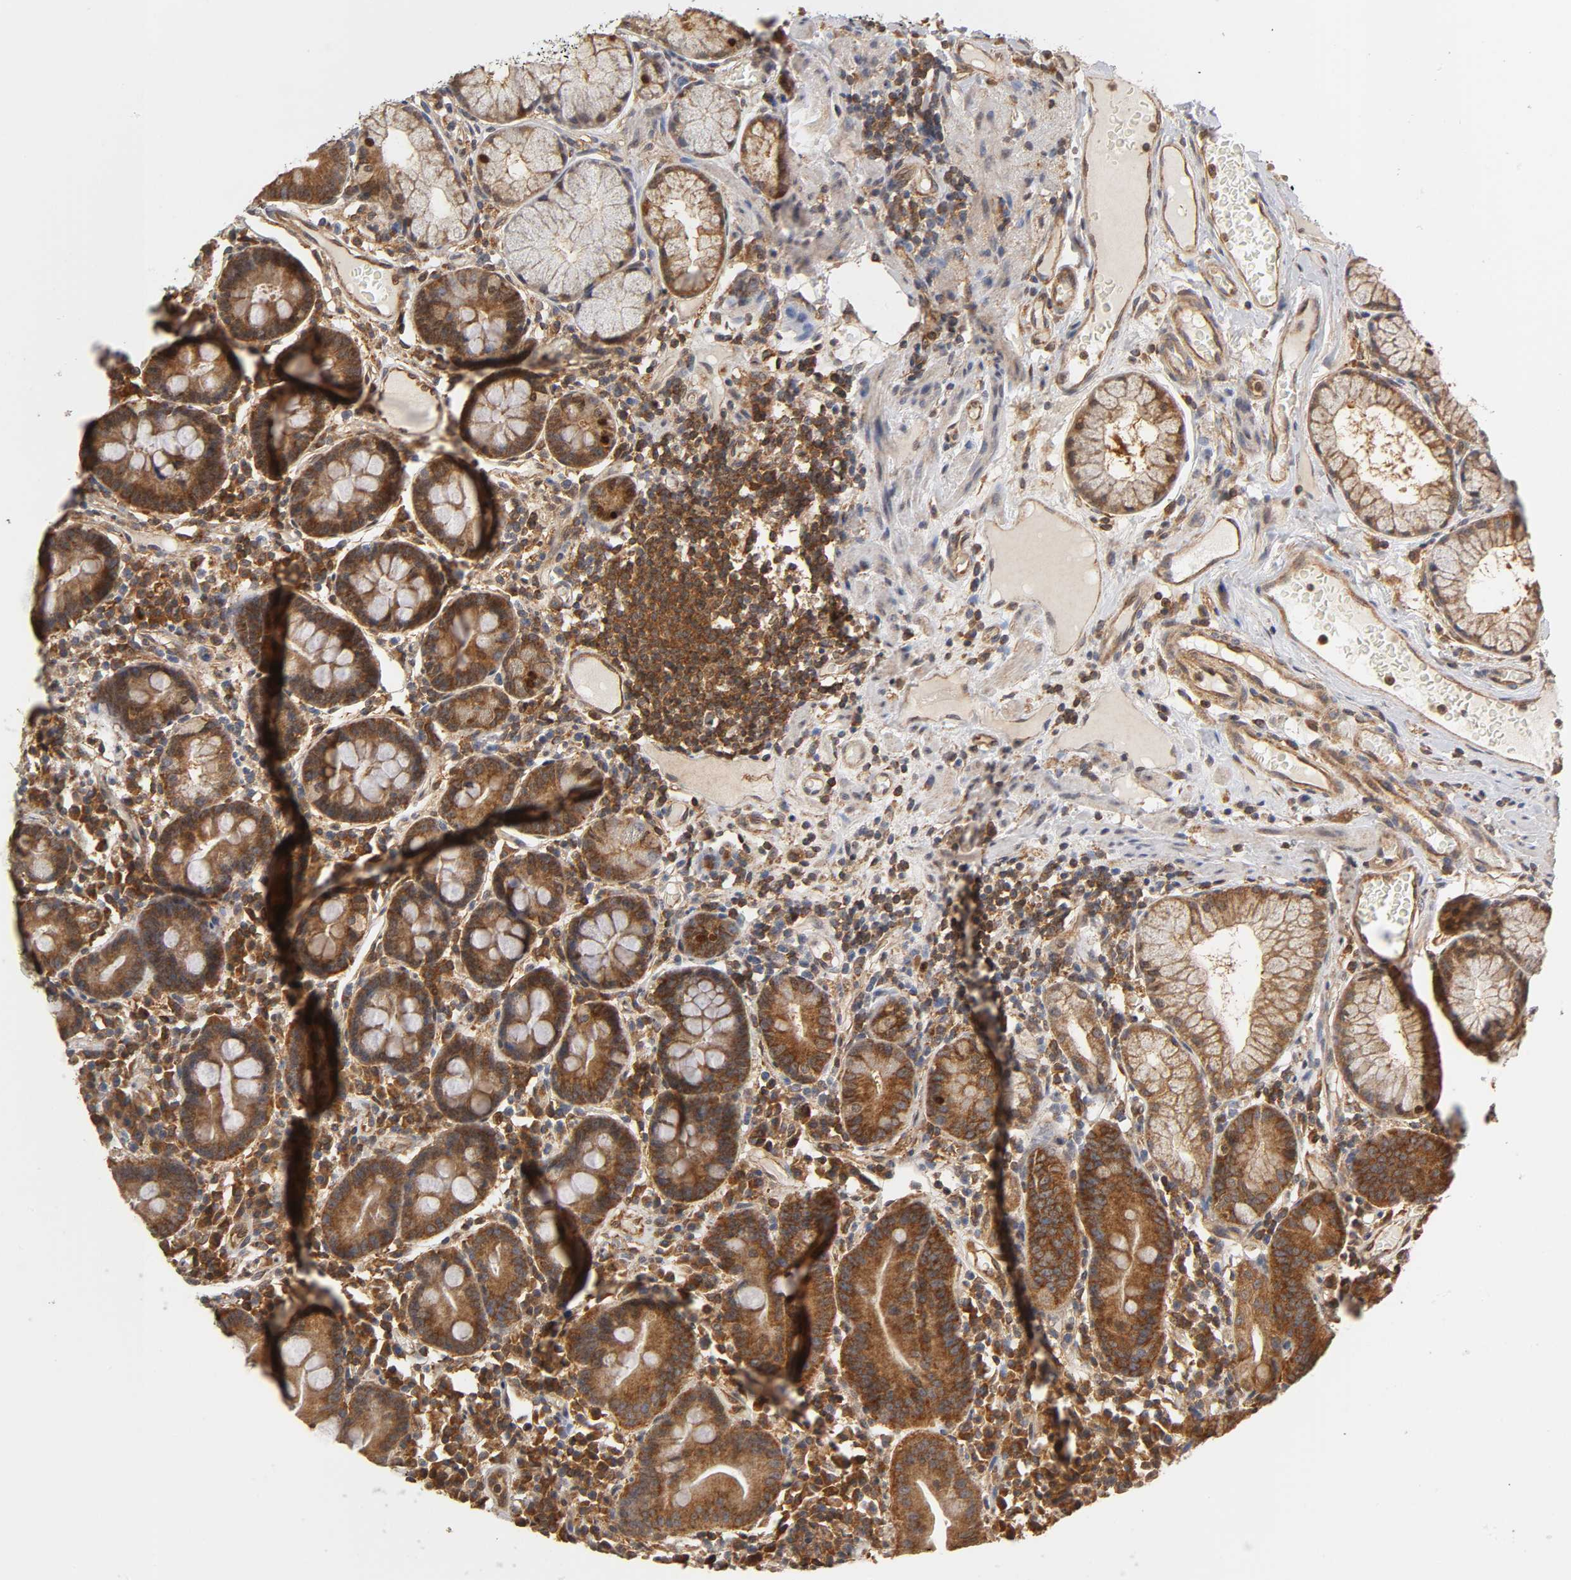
{"staining": {"intensity": "strong", "quantity": ">75%", "location": "cytoplasmic/membranous"}, "tissue": "duodenum", "cell_type": "Glandular cells", "image_type": "normal", "snomed": [{"axis": "morphology", "description": "Normal tissue, NOS"}, {"axis": "topography", "description": "Duodenum"}], "caption": "Immunohistochemistry (IHC) staining of normal duodenum, which shows high levels of strong cytoplasmic/membranous expression in about >75% of glandular cells indicating strong cytoplasmic/membranous protein staining. The staining was performed using DAB (3,3'-diaminobenzidine) (brown) for protein detection and nuclei were counterstained in hematoxylin (blue).", "gene": "PAFAH1B1", "patient": {"sex": "male", "age": 50}}